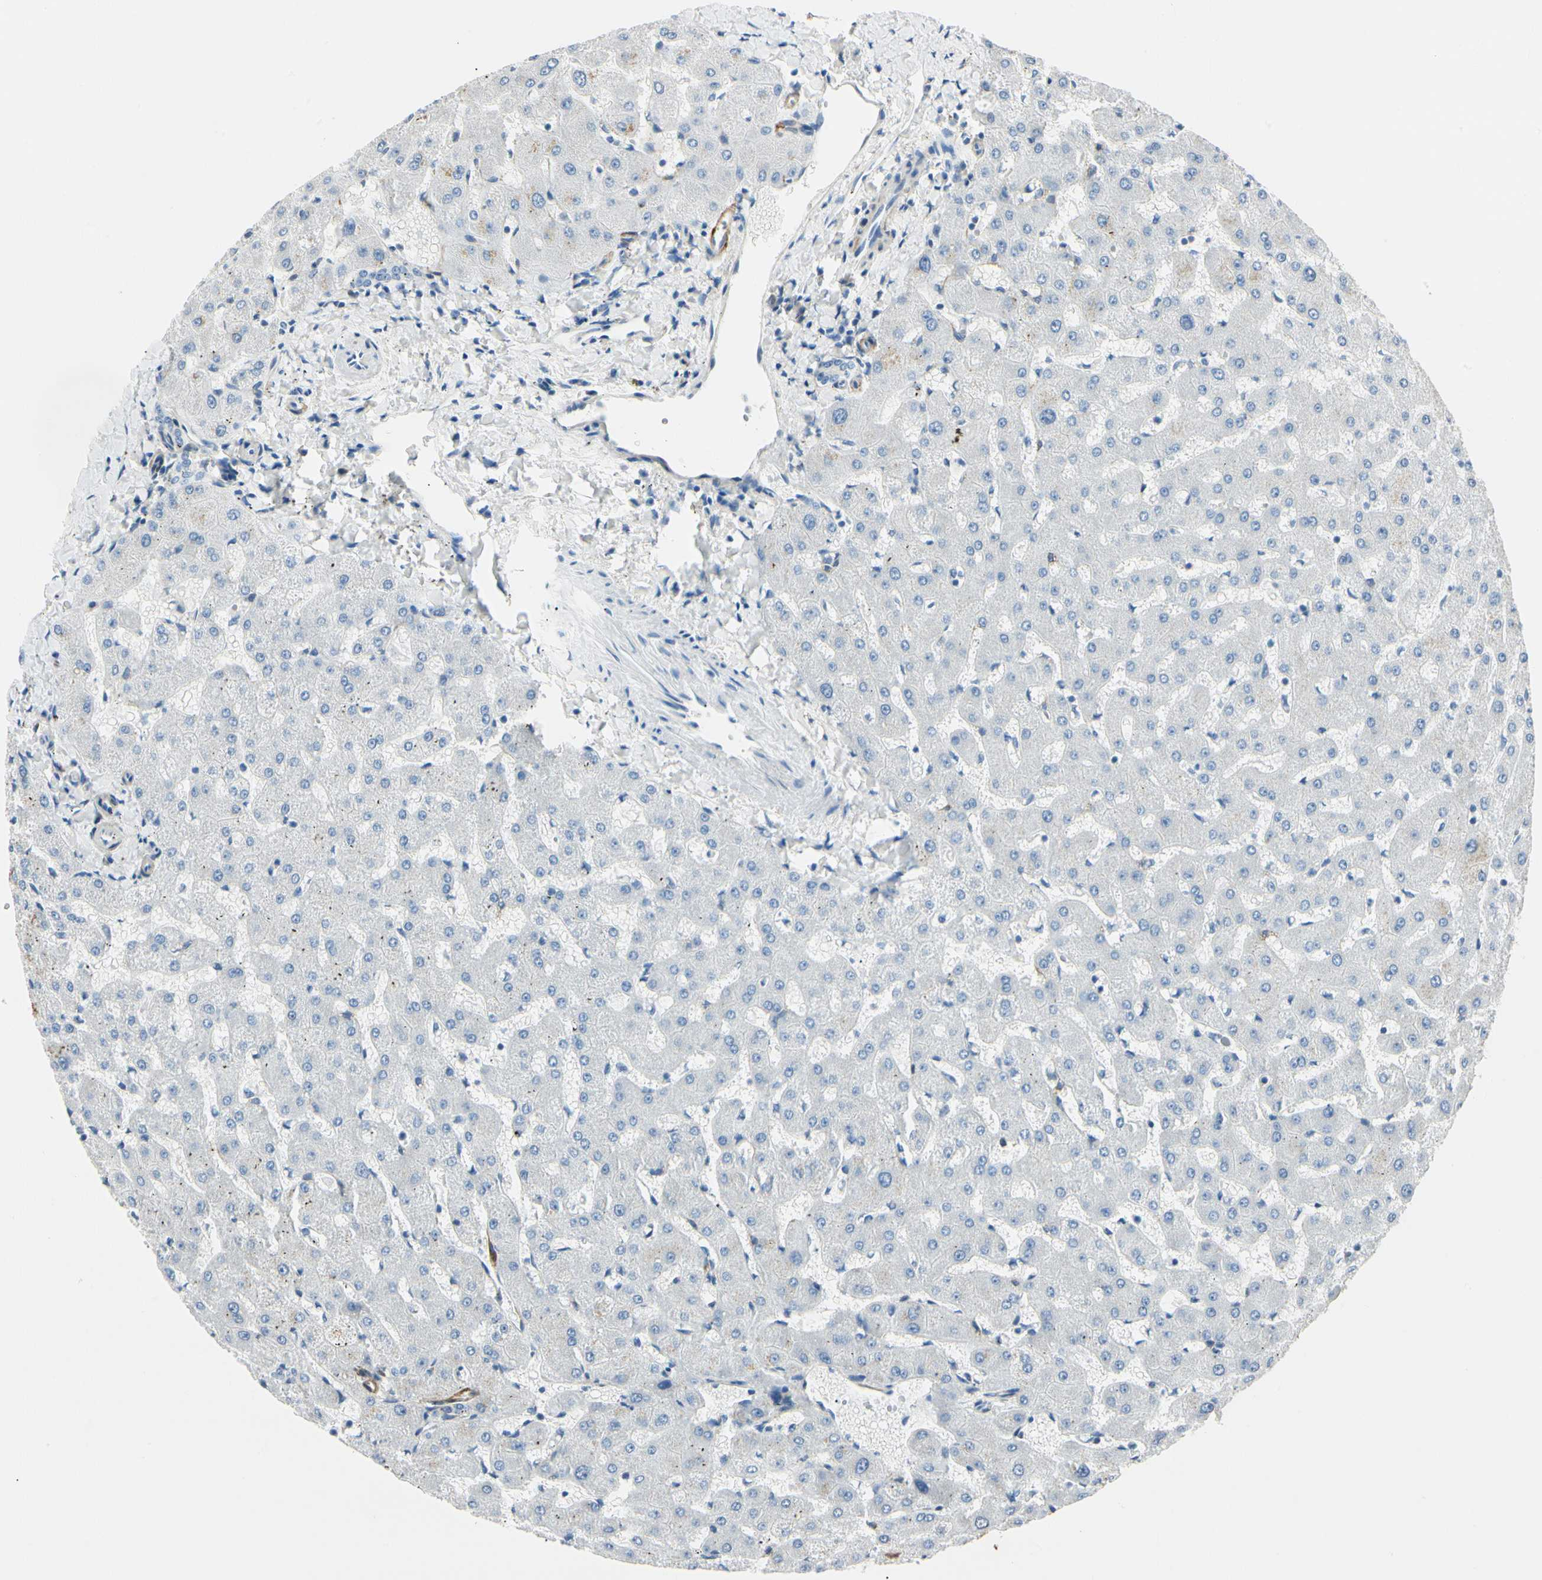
{"staining": {"intensity": "negative", "quantity": "none", "location": "none"}, "tissue": "liver", "cell_type": "Cholangiocytes", "image_type": "normal", "snomed": [{"axis": "morphology", "description": "Normal tissue, NOS"}, {"axis": "topography", "description": "Liver"}], "caption": "Protein analysis of benign liver displays no significant expression in cholangiocytes.", "gene": "AMPH", "patient": {"sex": "female", "age": 63}}